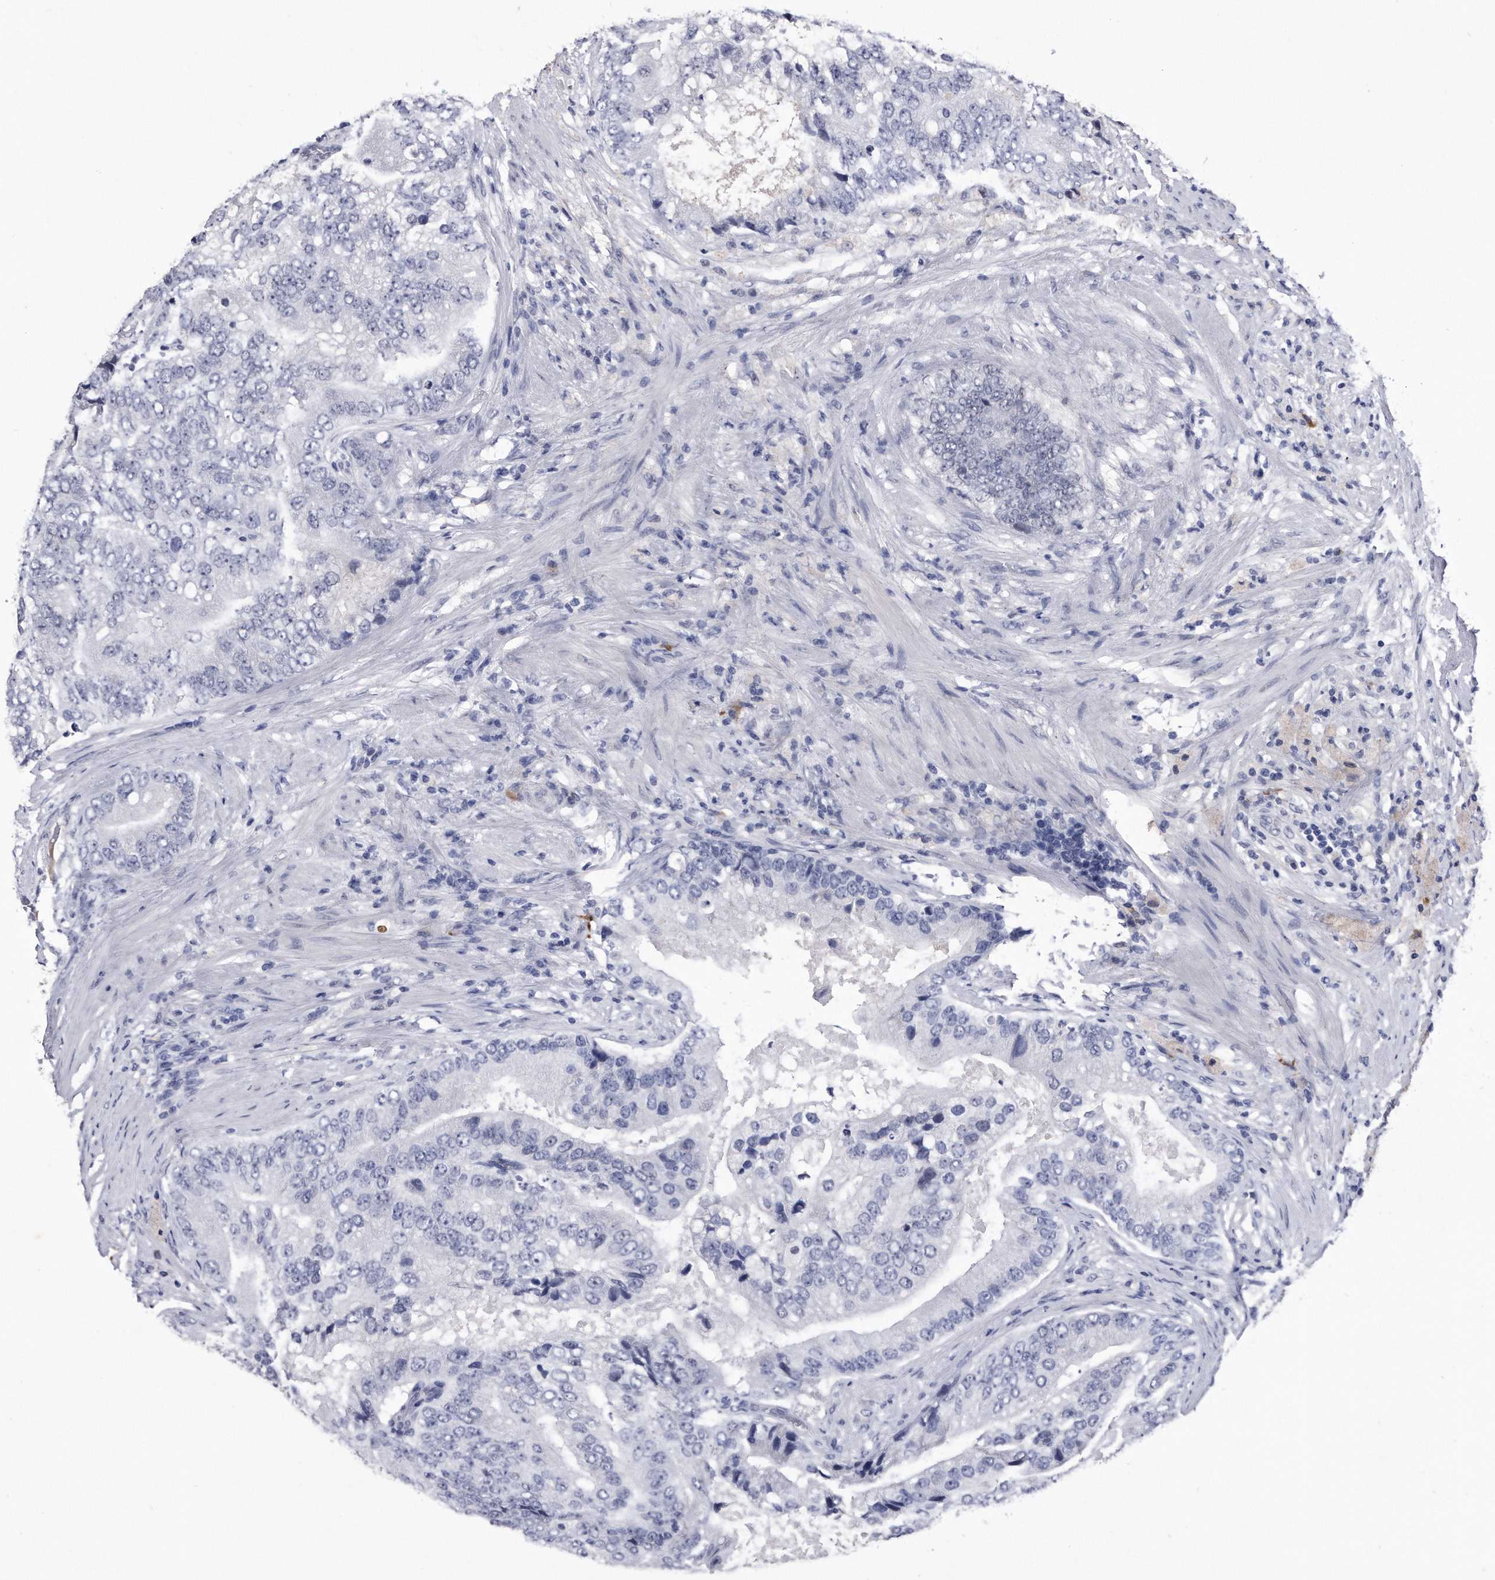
{"staining": {"intensity": "negative", "quantity": "none", "location": "none"}, "tissue": "prostate cancer", "cell_type": "Tumor cells", "image_type": "cancer", "snomed": [{"axis": "morphology", "description": "Adenocarcinoma, High grade"}, {"axis": "topography", "description": "Prostate"}], "caption": "Prostate high-grade adenocarcinoma was stained to show a protein in brown. There is no significant staining in tumor cells.", "gene": "KCTD8", "patient": {"sex": "male", "age": 70}}